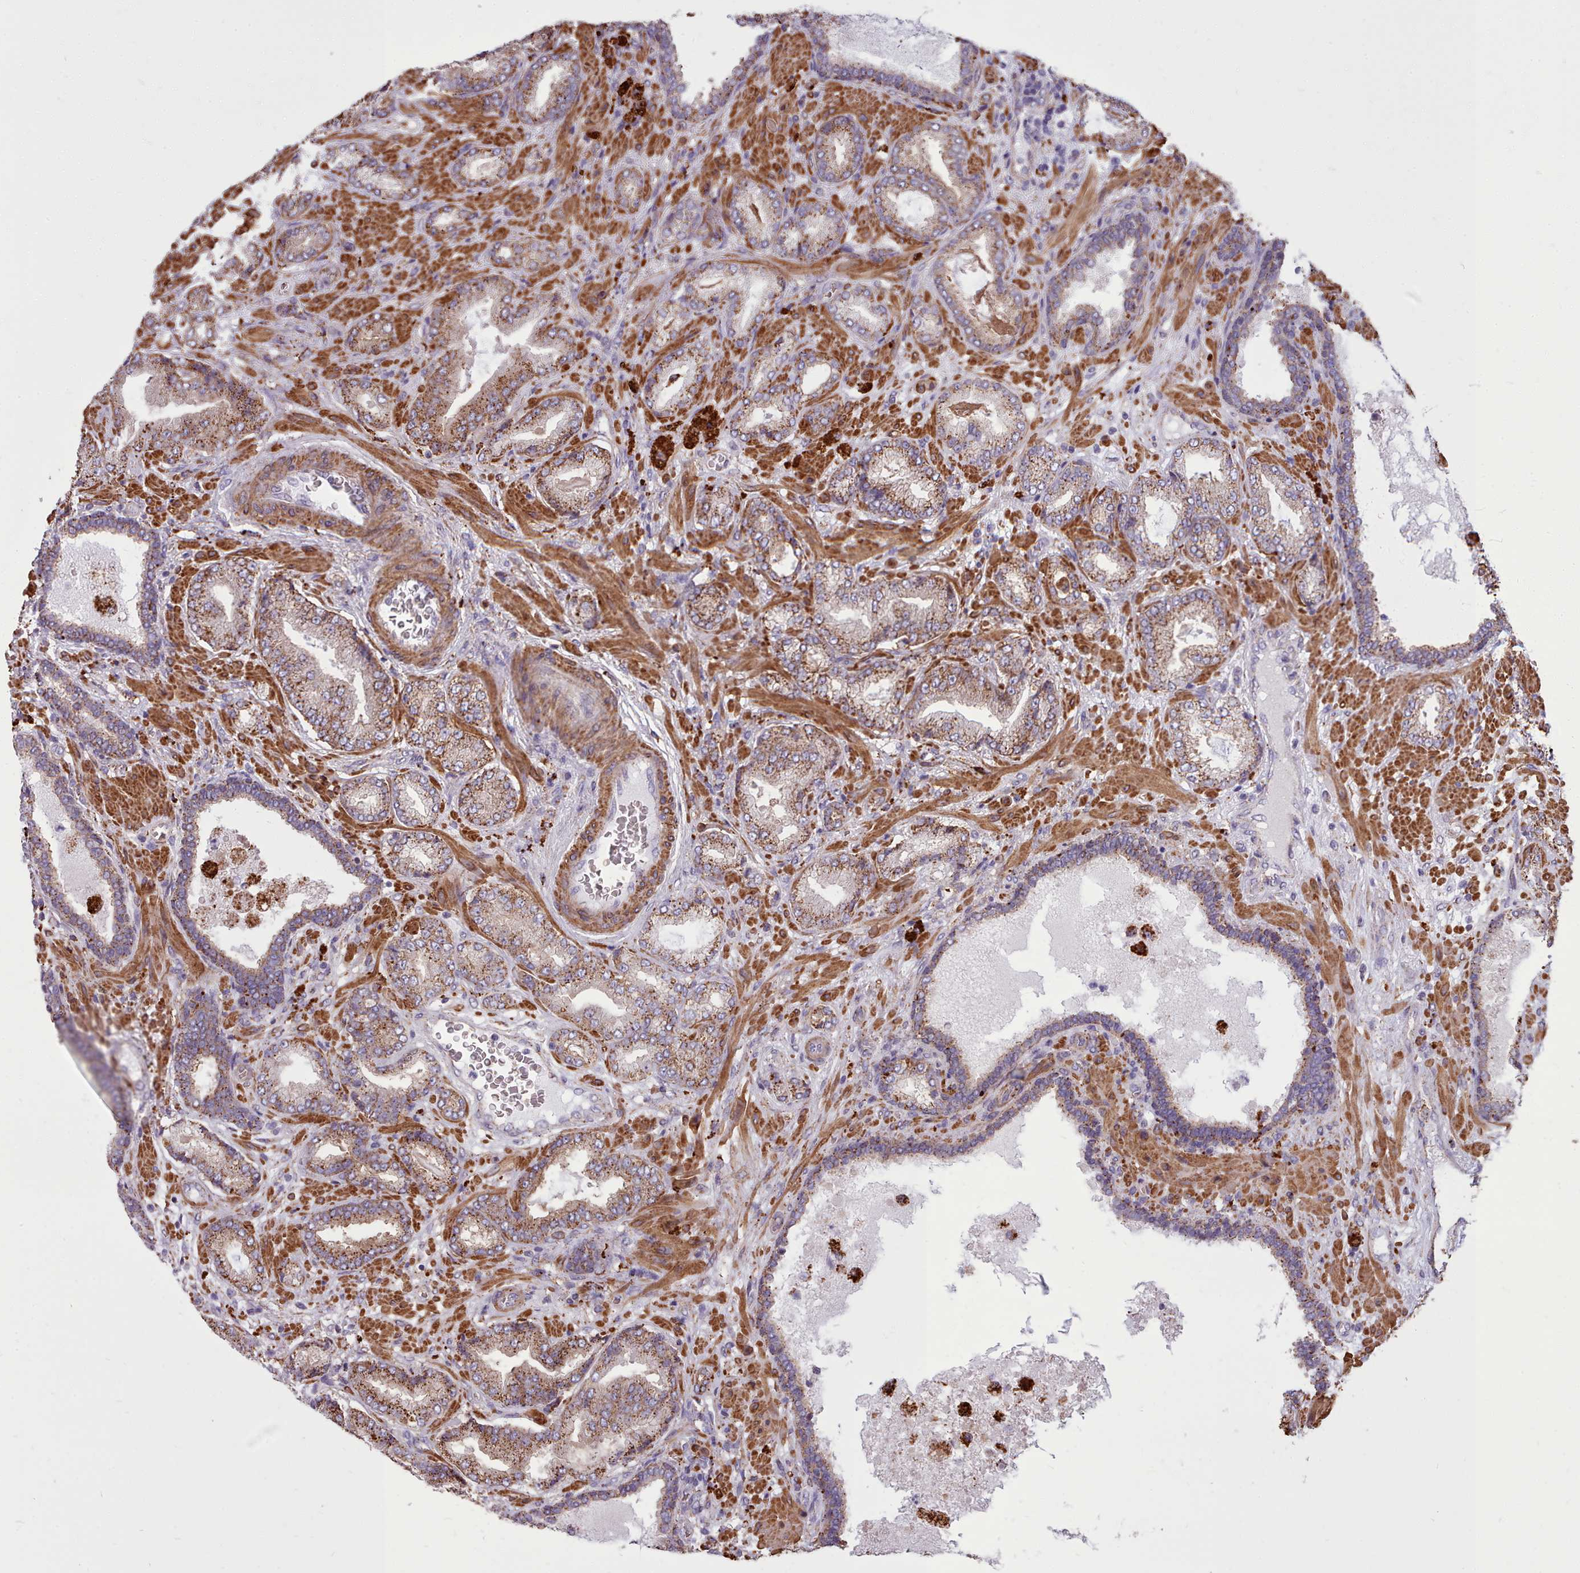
{"staining": {"intensity": "moderate", "quantity": ">75%", "location": "cytoplasmic/membranous"}, "tissue": "prostate cancer", "cell_type": "Tumor cells", "image_type": "cancer", "snomed": [{"axis": "morphology", "description": "Adenocarcinoma, High grade"}, {"axis": "topography", "description": "Prostate"}], "caption": "Tumor cells reveal medium levels of moderate cytoplasmic/membranous staining in approximately >75% of cells in prostate cancer (high-grade adenocarcinoma). The protein of interest is shown in brown color, while the nuclei are stained blue.", "gene": "PACSIN3", "patient": {"sex": "male", "age": 68}}